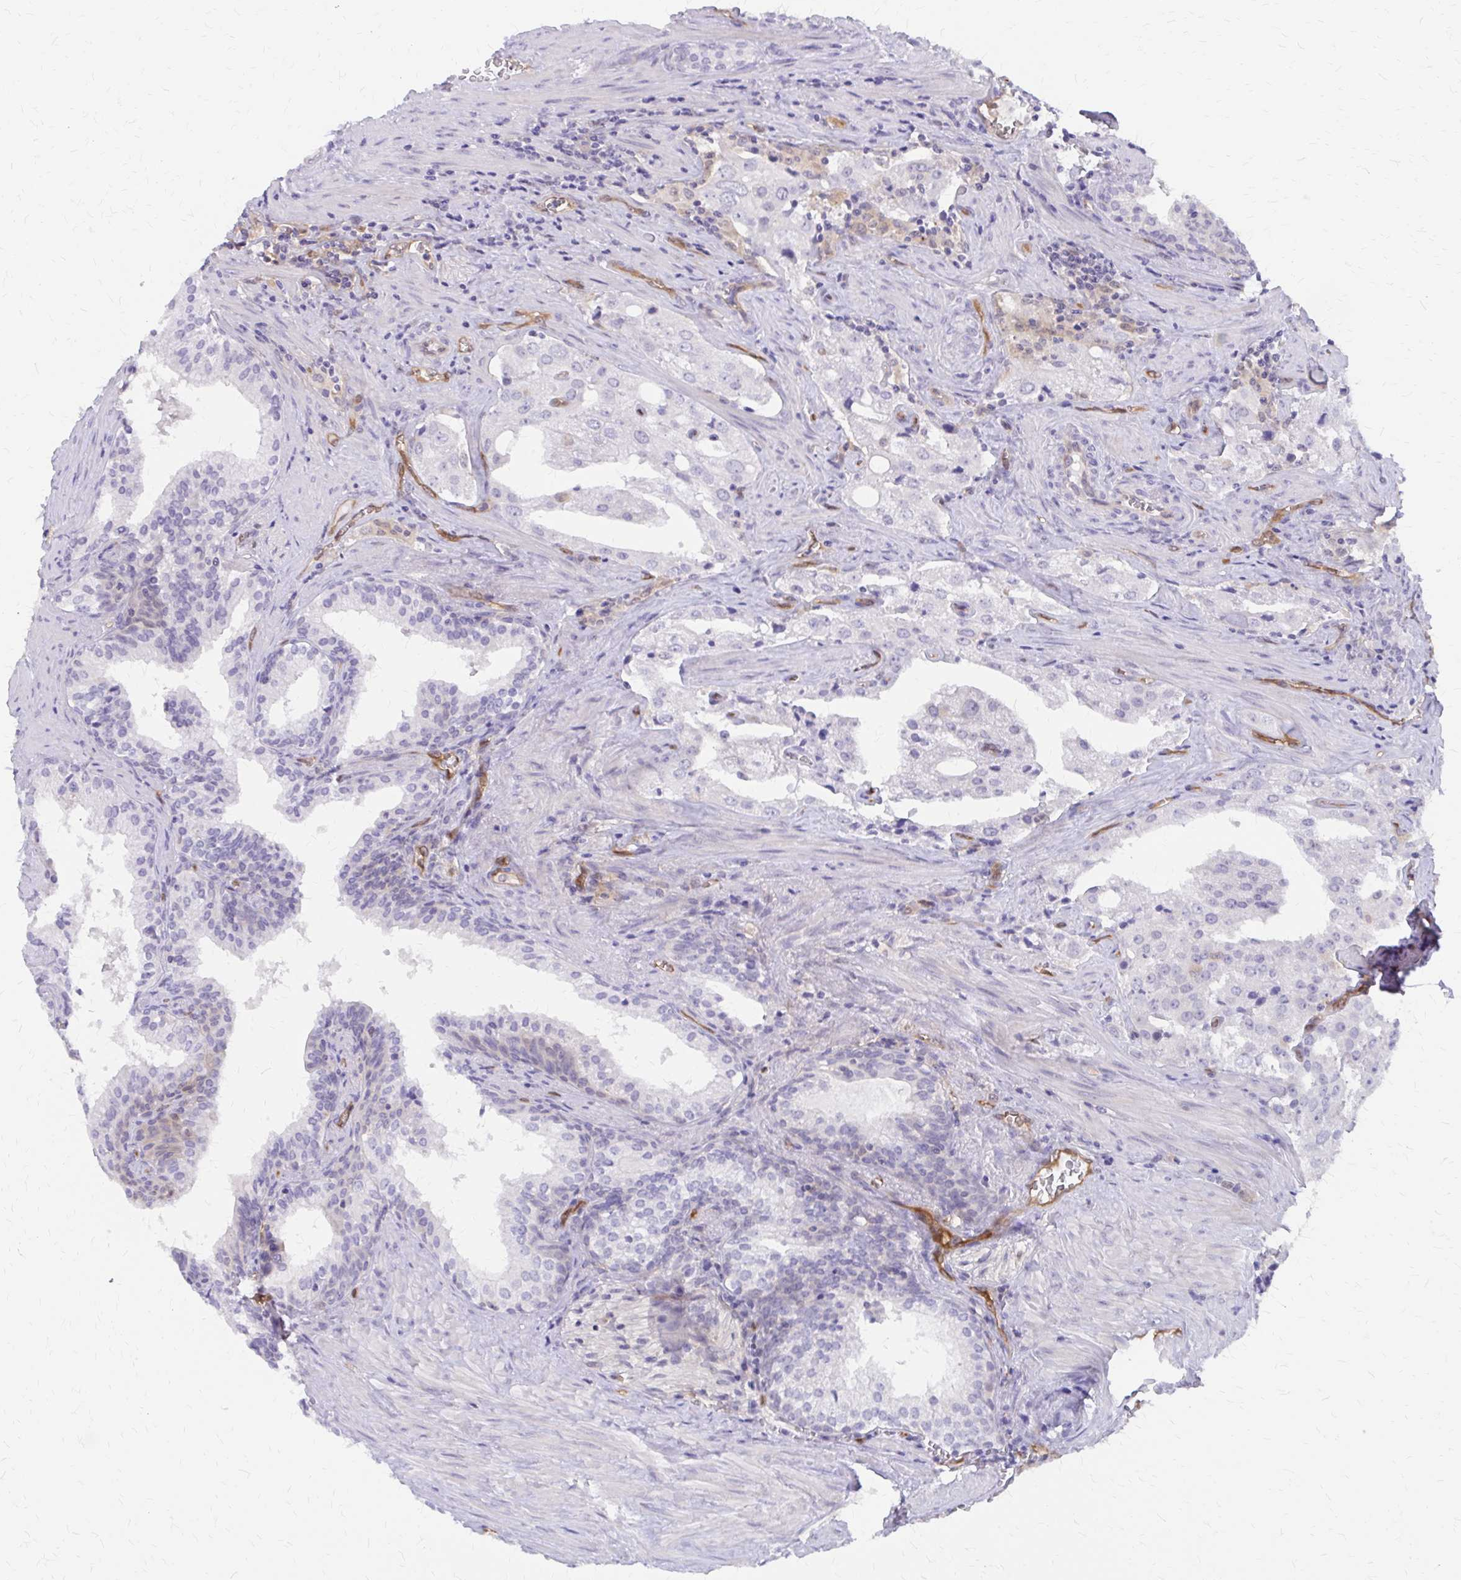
{"staining": {"intensity": "negative", "quantity": "none", "location": "none"}, "tissue": "prostate cancer", "cell_type": "Tumor cells", "image_type": "cancer", "snomed": [{"axis": "morphology", "description": "Adenocarcinoma, High grade"}, {"axis": "topography", "description": "Prostate"}], "caption": "This is a histopathology image of immunohistochemistry (IHC) staining of prostate cancer (high-grade adenocarcinoma), which shows no positivity in tumor cells. Nuclei are stained in blue.", "gene": "CLIC2", "patient": {"sex": "male", "age": 68}}